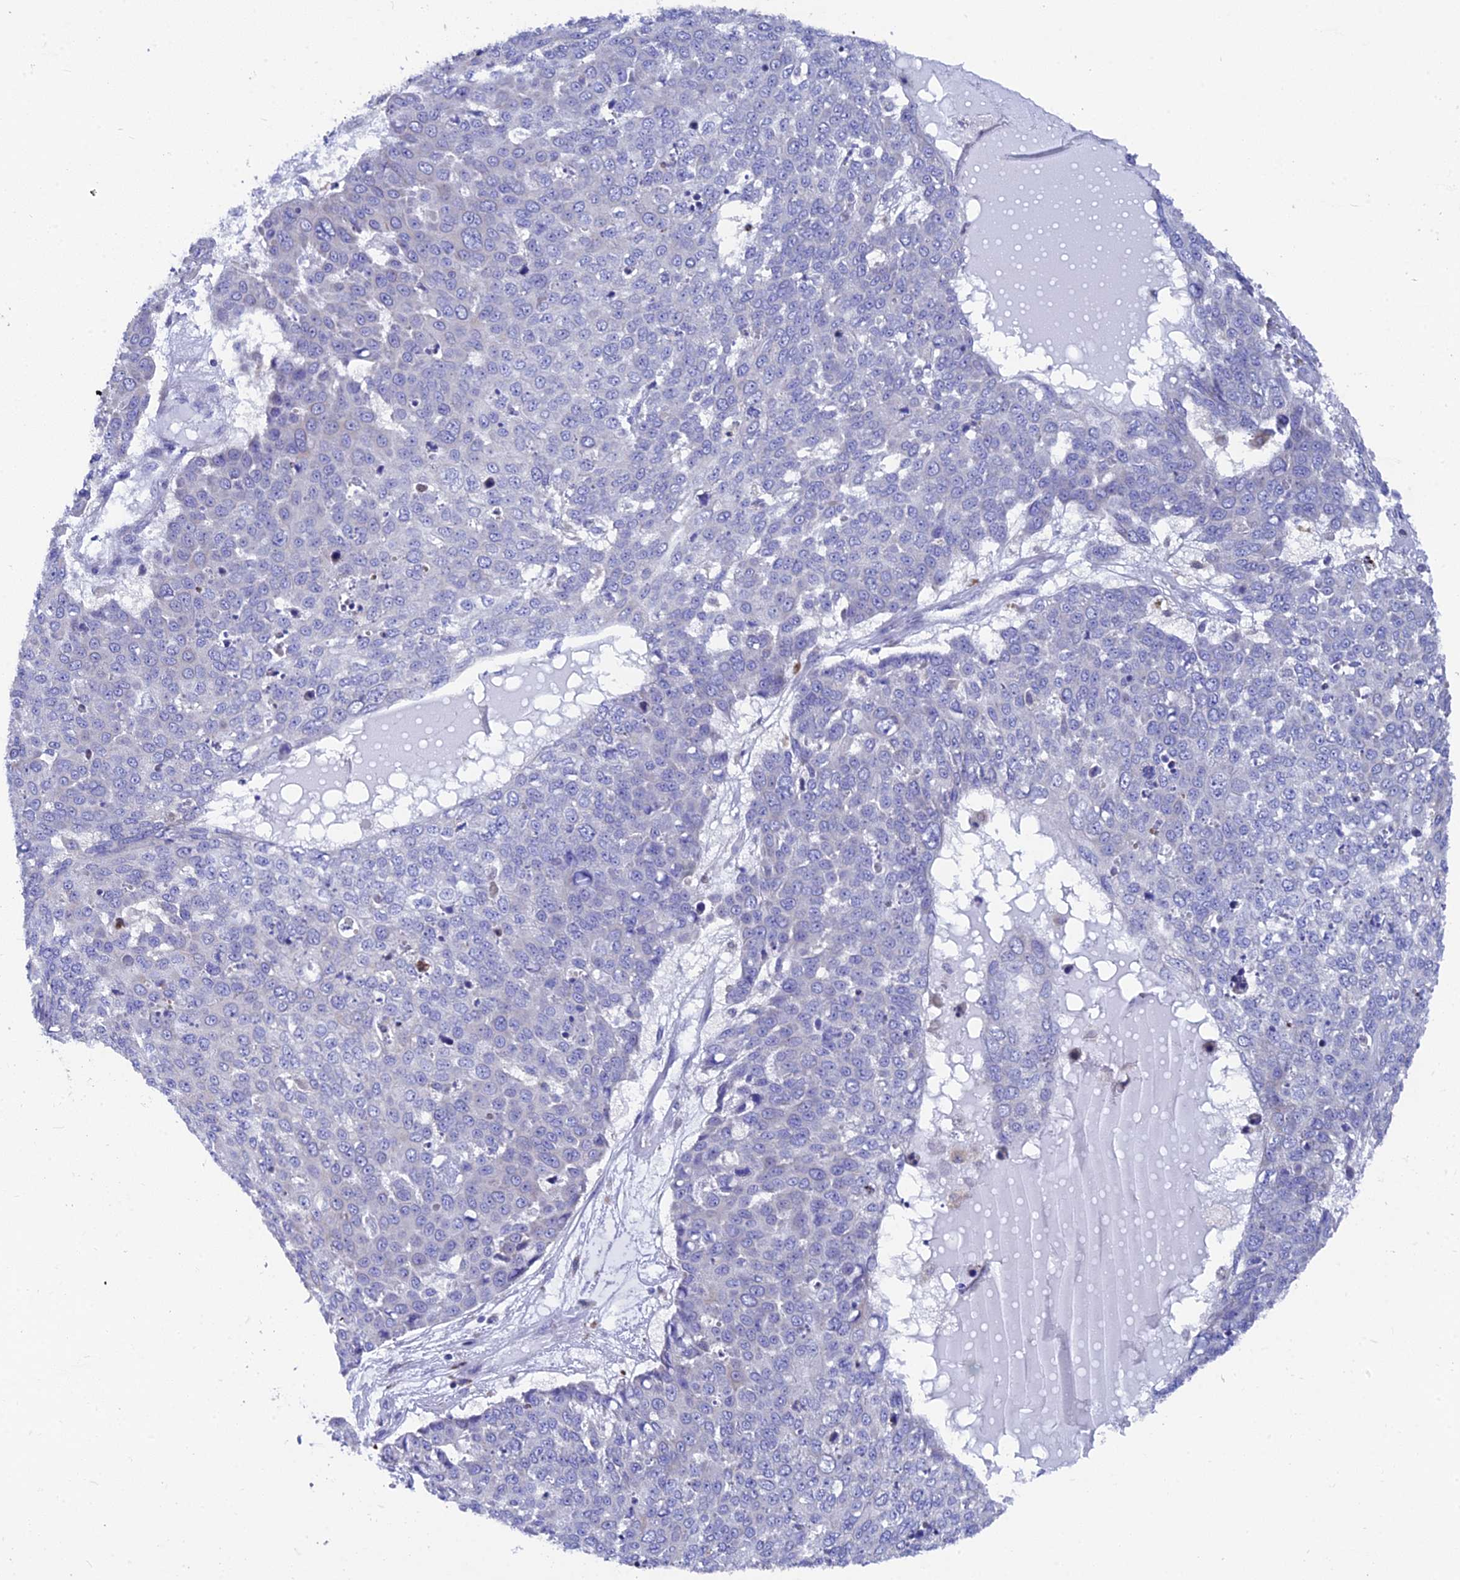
{"staining": {"intensity": "negative", "quantity": "none", "location": "none"}, "tissue": "skin cancer", "cell_type": "Tumor cells", "image_type": "cancer", "snomed": [{"axis": "morphology", "description": "Squamous cell carcinoma, NOS"}, {"axis": "topography", "description": "Skin"}], "caption": "DAB (3,3'-diaminobenzidine) immunohistochemical staining of skin cancer (squamous cell carcinoma) exhibits no significant expression in tumor cells.", "gene": "AK4", "patient": {"sex": "male", "age": 71}}